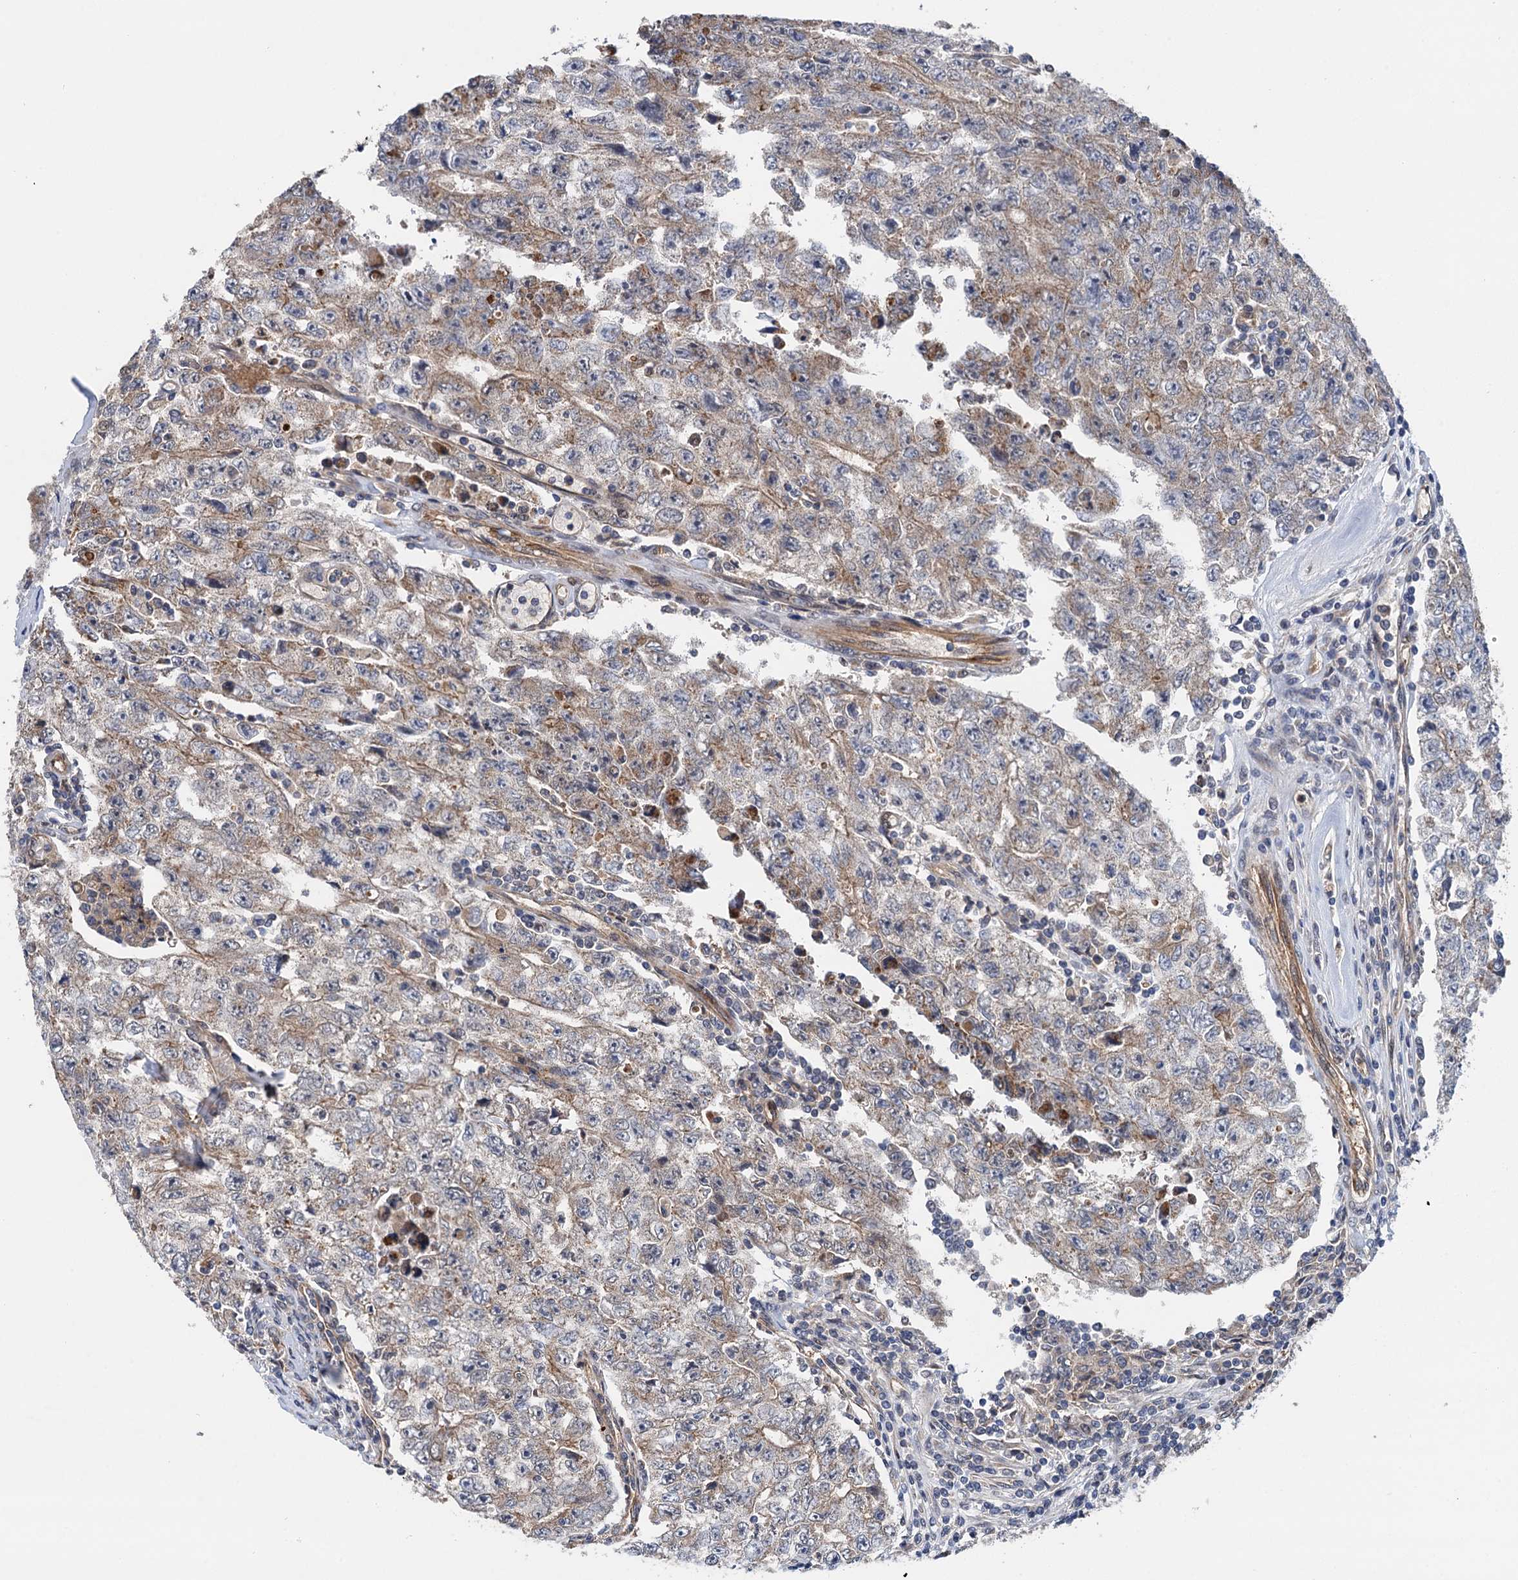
{"staining": {"intensity": "weak", "quantity": "<25%", "location": "cytoplasmic/membranous"}, "tissue": "testis cancer", "cell_type": "Tumor cells", "image_type": "cancer", "snomed": [{"axis": "morphology", "description": "Carcinoma, Embryonal, NOS"}, {"axis": "topography", "description": "Testis"}], "caption": "This is an immunohistochemistry photomicrograph of testis embryonal carcinoma. There is no positivity in tumor cells.", "gene": "NLRP10", "patient": {"sex": "male", "age": 17}}